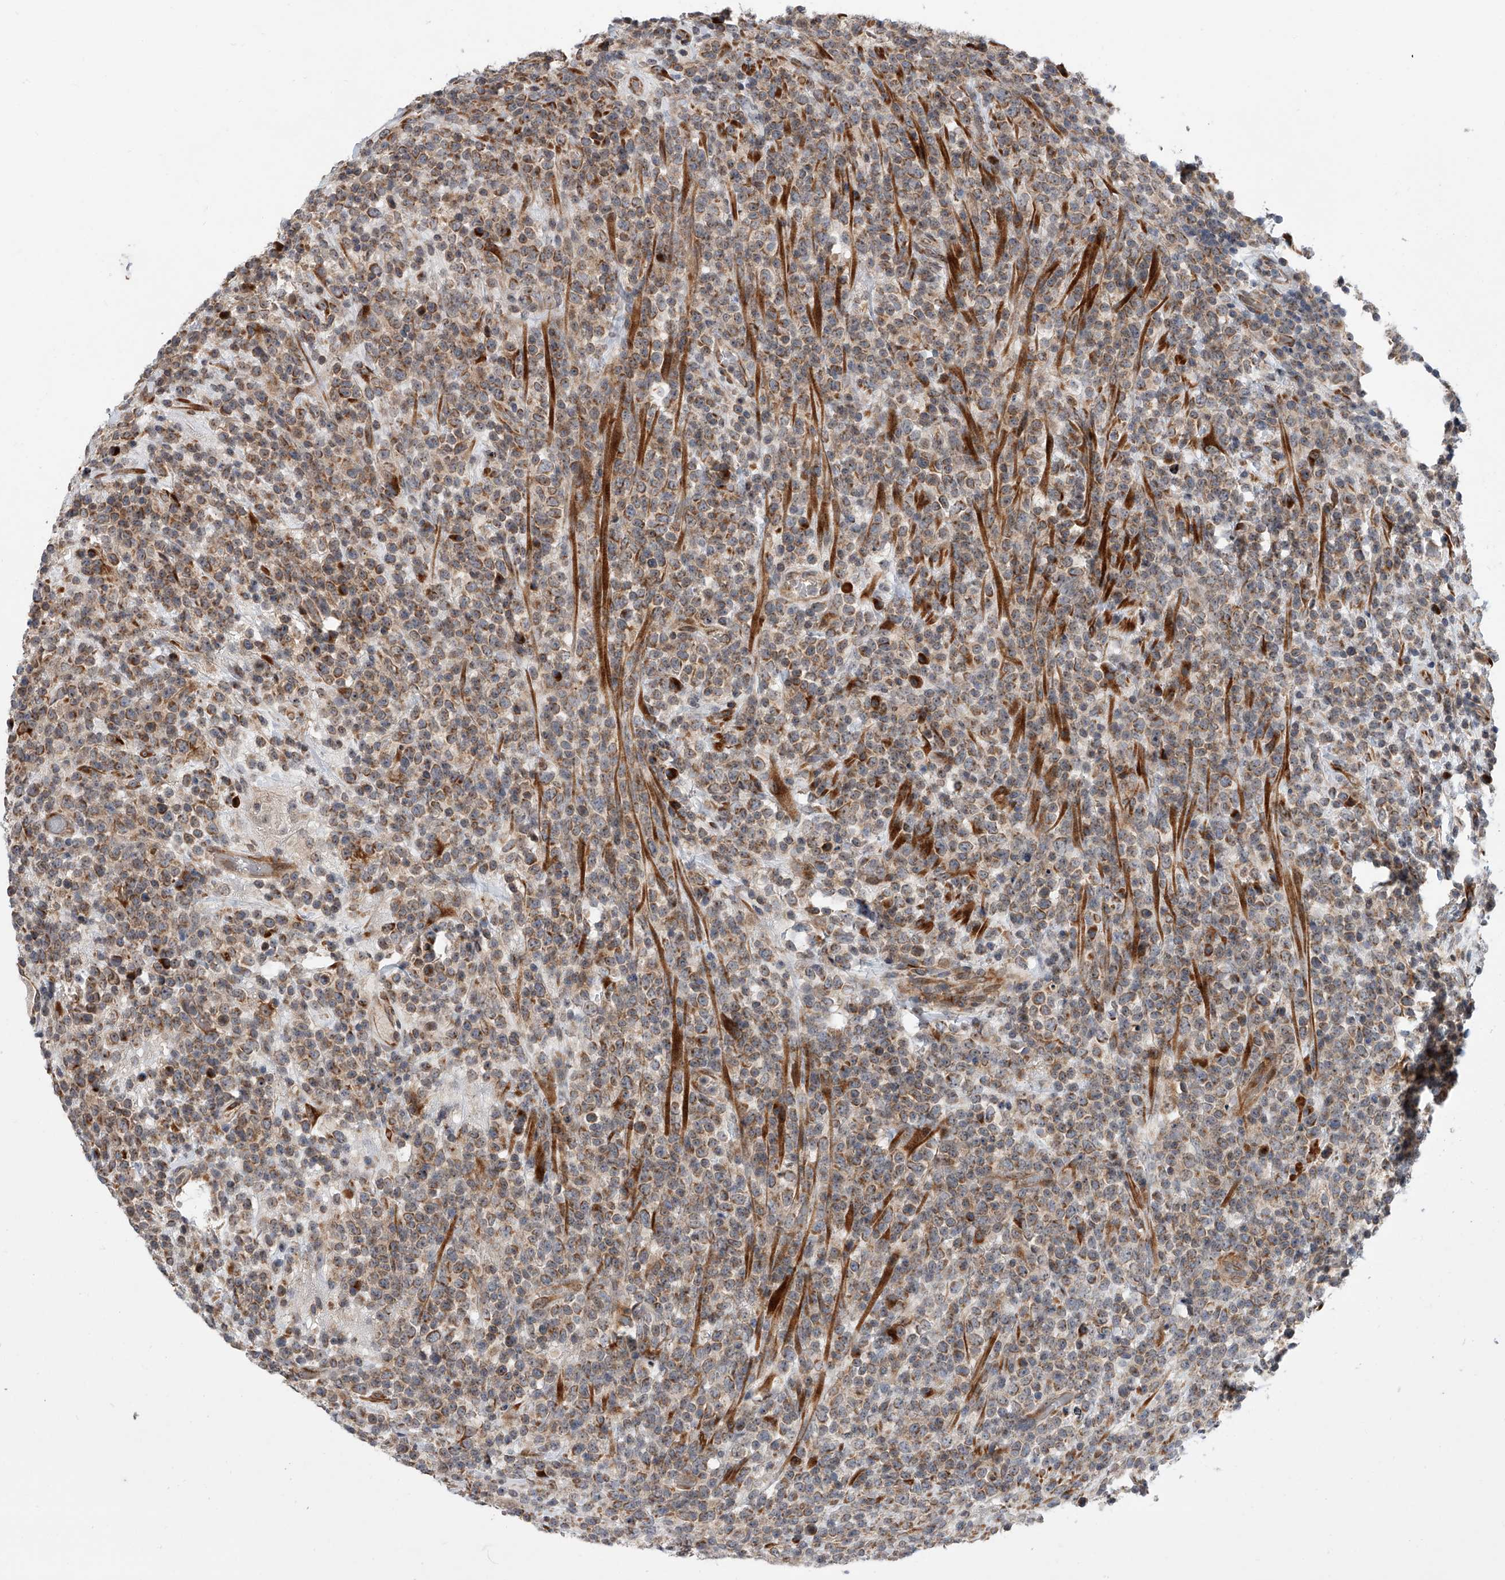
{"staining": {"intensity": "moderate", "quantity": ">75%", "location": "cytoplasmic/membranous"}, "tissue": "lymphoma", "cell_type": "Tumor cells", "image_type": "cancer", "snomed": [{"axis": "morphology", "description": "Malignant lymphoma, non-Hodgkin's type, High grade"}, {"axis": "topography", "description": "Colon"}], "caption": "DAB (3,3'-diaminobenzidine) immunohistochemical staining of human lymphoma displays moderate cytoplasmic/membranous protein staining in approximately >75% of tumor cells.", "gene": "DLGAP2", "patient": {"sex": "female", "age": 53}}